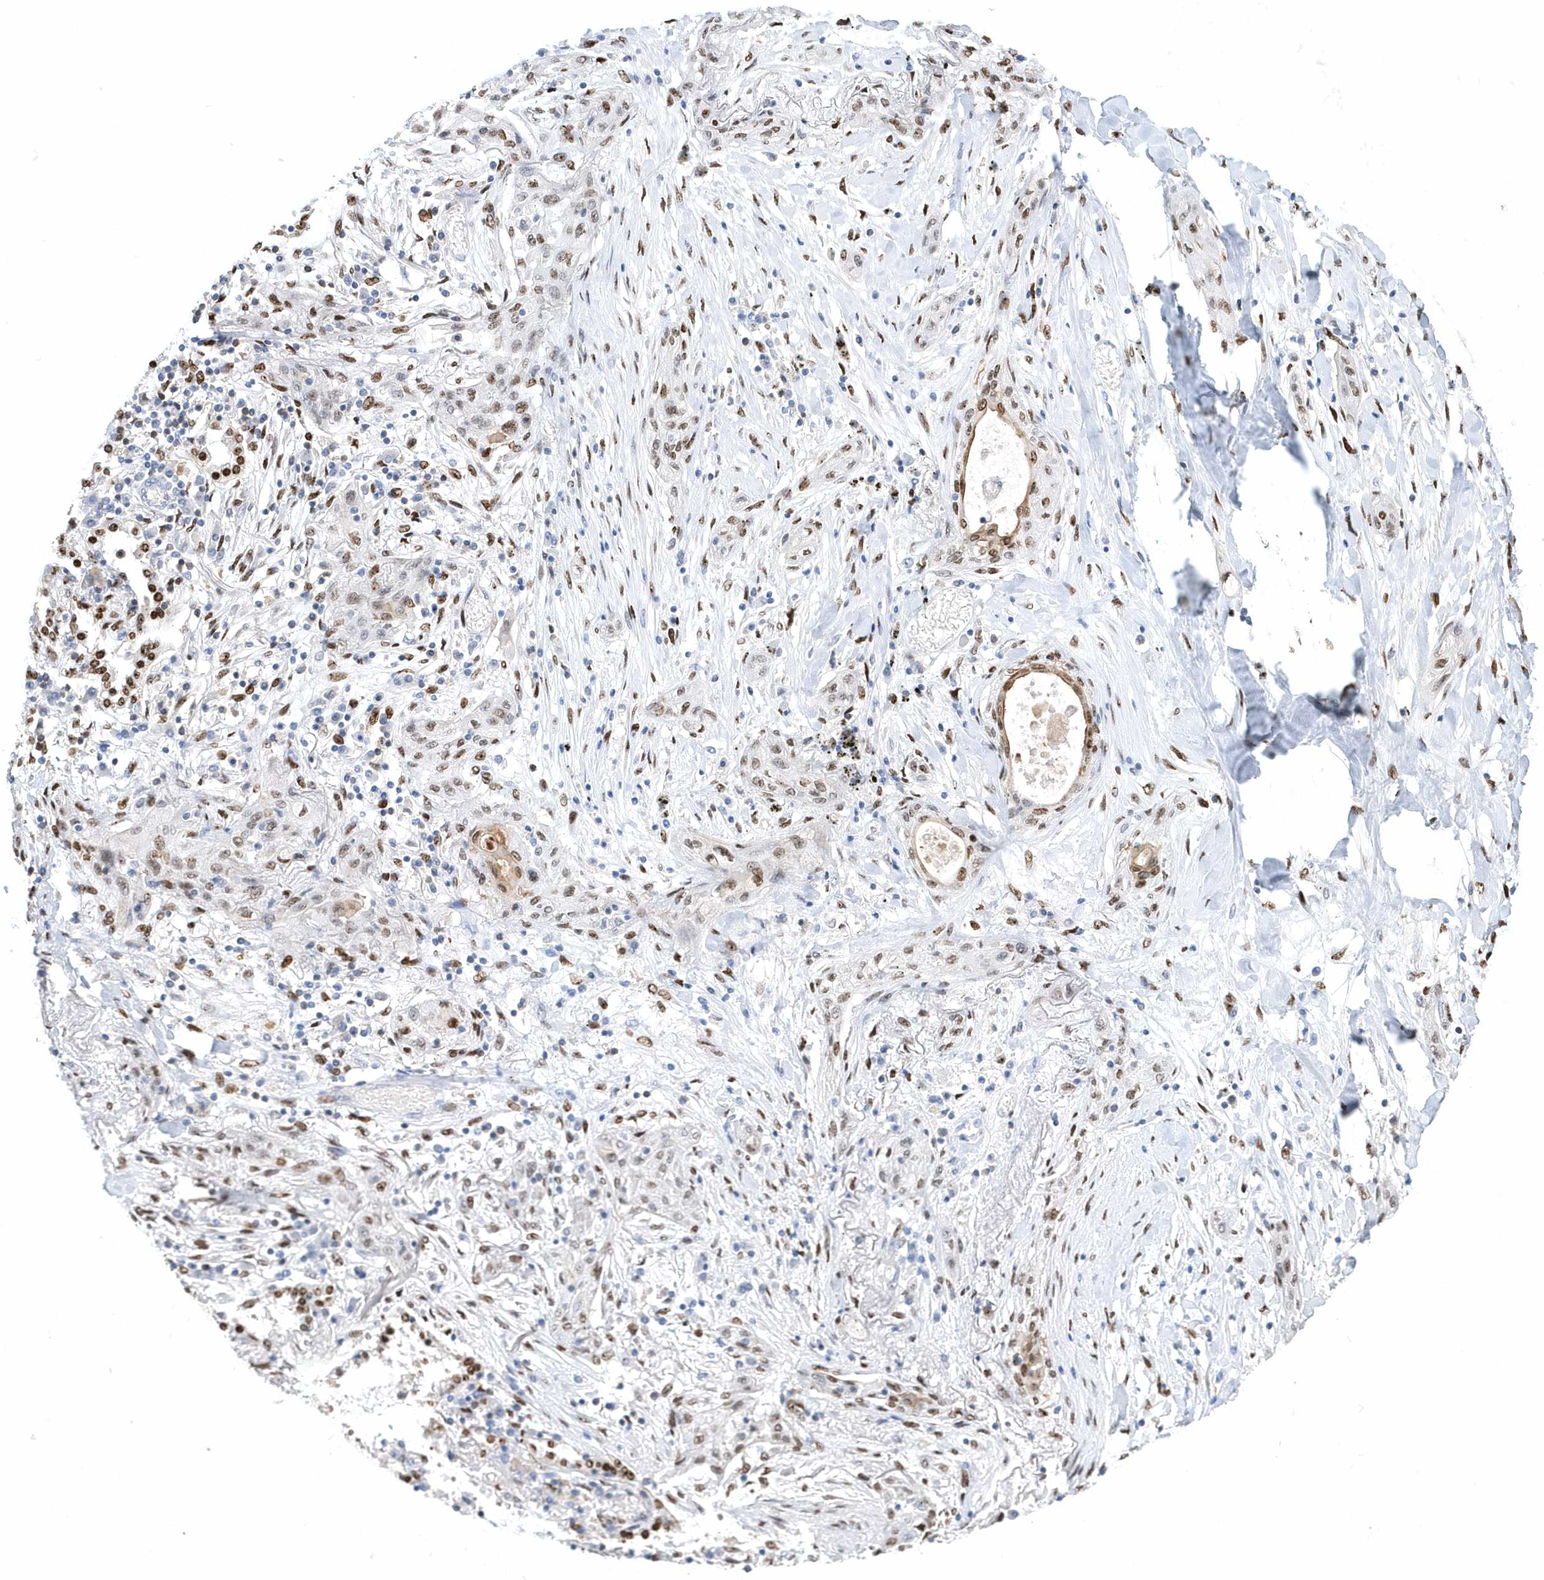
{"staining": {"intensity": "moderate", "quantity": "25%-75%", "location": "nuclear"}, "tissue": "lung cancer", "cell_type": "Tumor cells", "image_type": "cancer", "snomed": [{"axis": "morphology", "description": "Squamous cell carcinoma, NOS"}, {"axis": "topography", "description": "Lung"}], "caption": "DAB (3,3'-diaminobenzidine) immunohistochemical staining of human squamous cell carcinoma (lung) demonstrates moderate nuclear protein staining in approximately 25%-75% of tumor cells. The staining was performed using DAB (3,3'-diaminobenzidine), with brown indicating positive protein expression. Nuclei are stained blue with hematoxylin.", "gene": "MACROH2A2", "patient": {"sex": "female", "age": 47}}